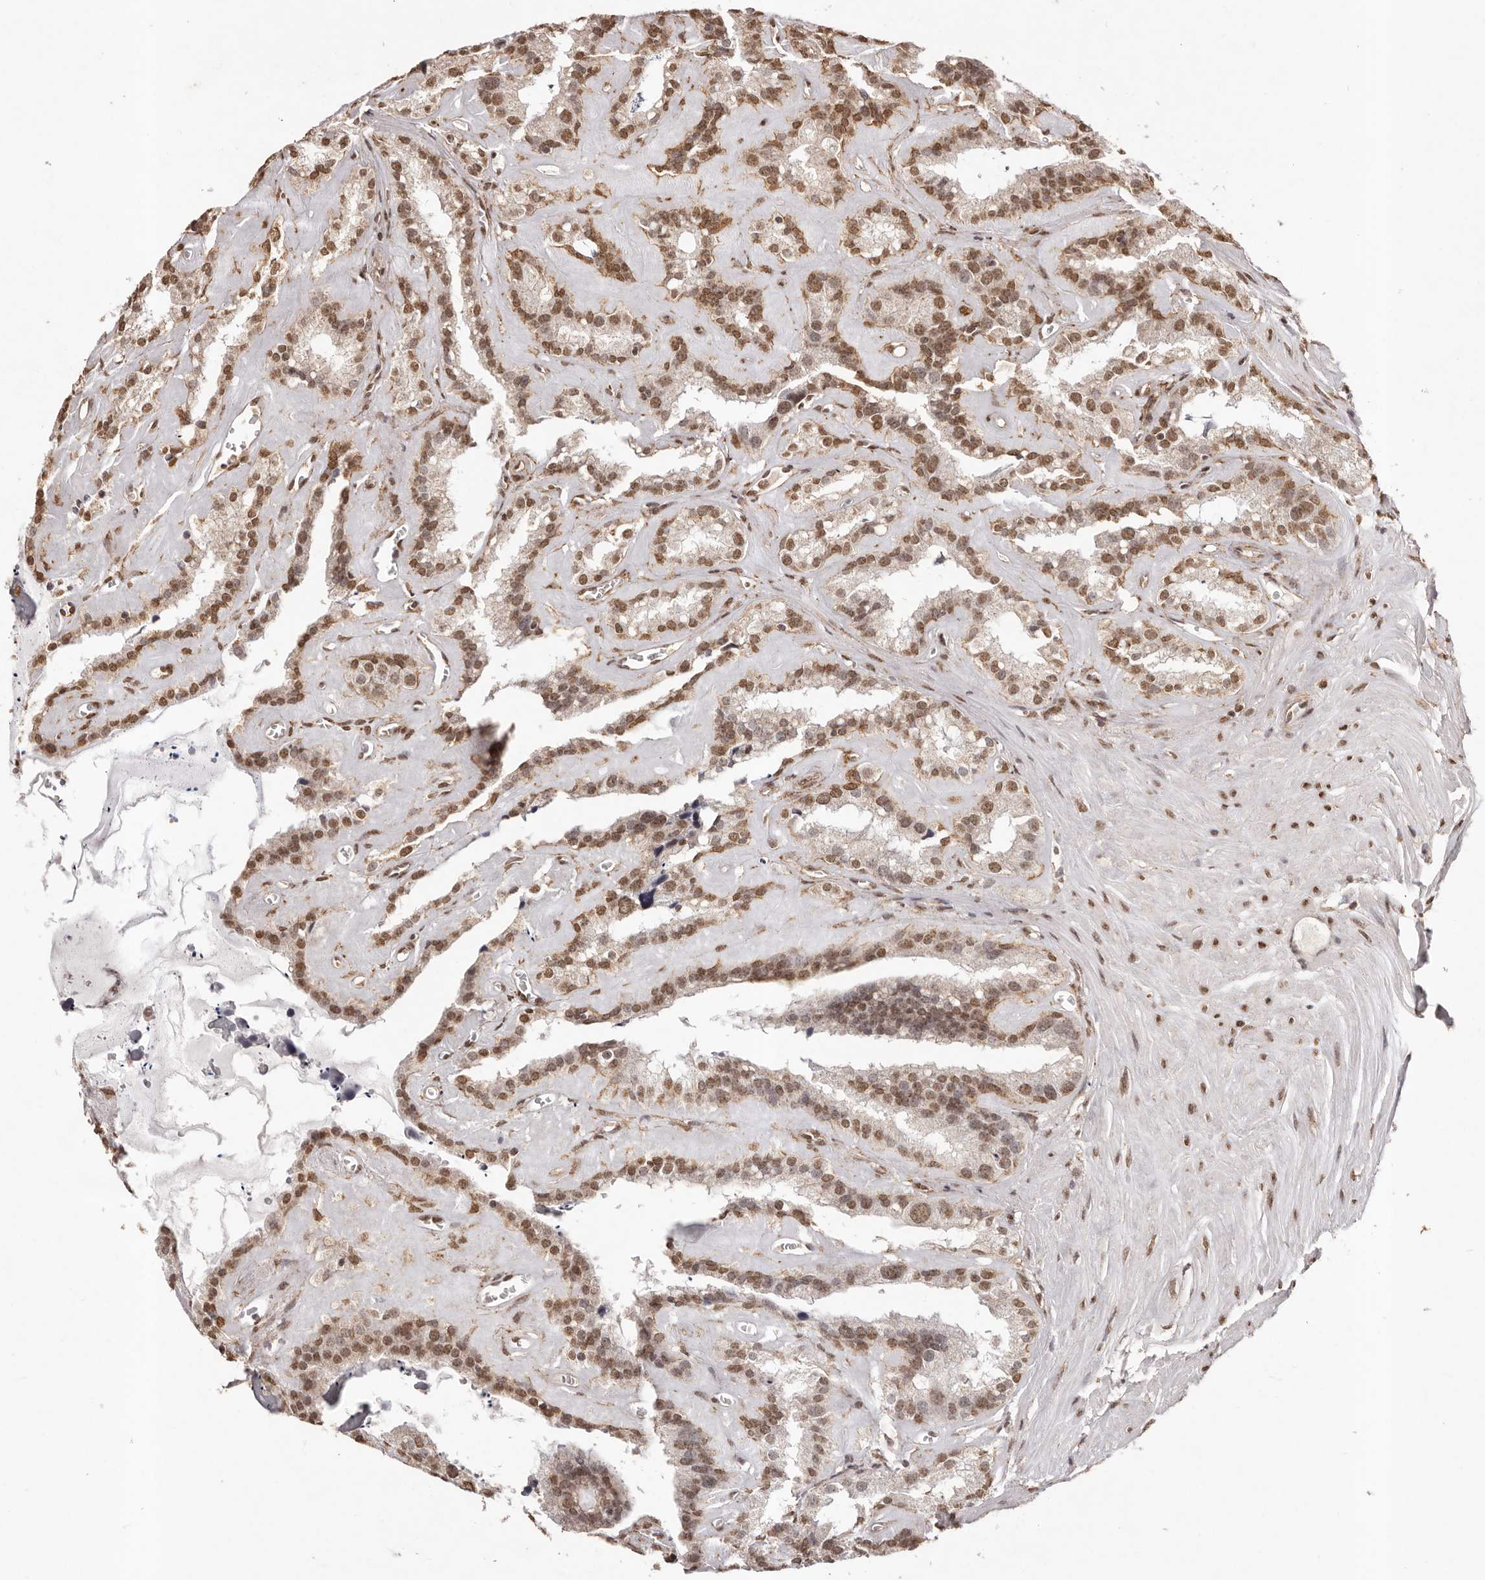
{"staining": {"intensity": "moderate", "quantity": ">75%", "location": "nuclear"}, "tissue": "seminal vesicle", "cell_type": "Glandular cells", "image_type": "normal", "snomed": [{"axis": "morphology", "description": "Normal tissue, NOS"}, {"axis": "topography", "description": "Prostate"}, {"axis": "topography", "description": "Seminal veicle"}], "caption": "Immunohistochemical staining of normal seminal vesicle displays moderate nuclear protein staining in approximately >75% of glandular cells. The protein of interest is stained brown, and the nuclei are stained in blue (DAB IHC with brightfield microscopy, high magnification).", "gene": "RPS6KA5", "patient": {"sex": "male", "age": 59}}